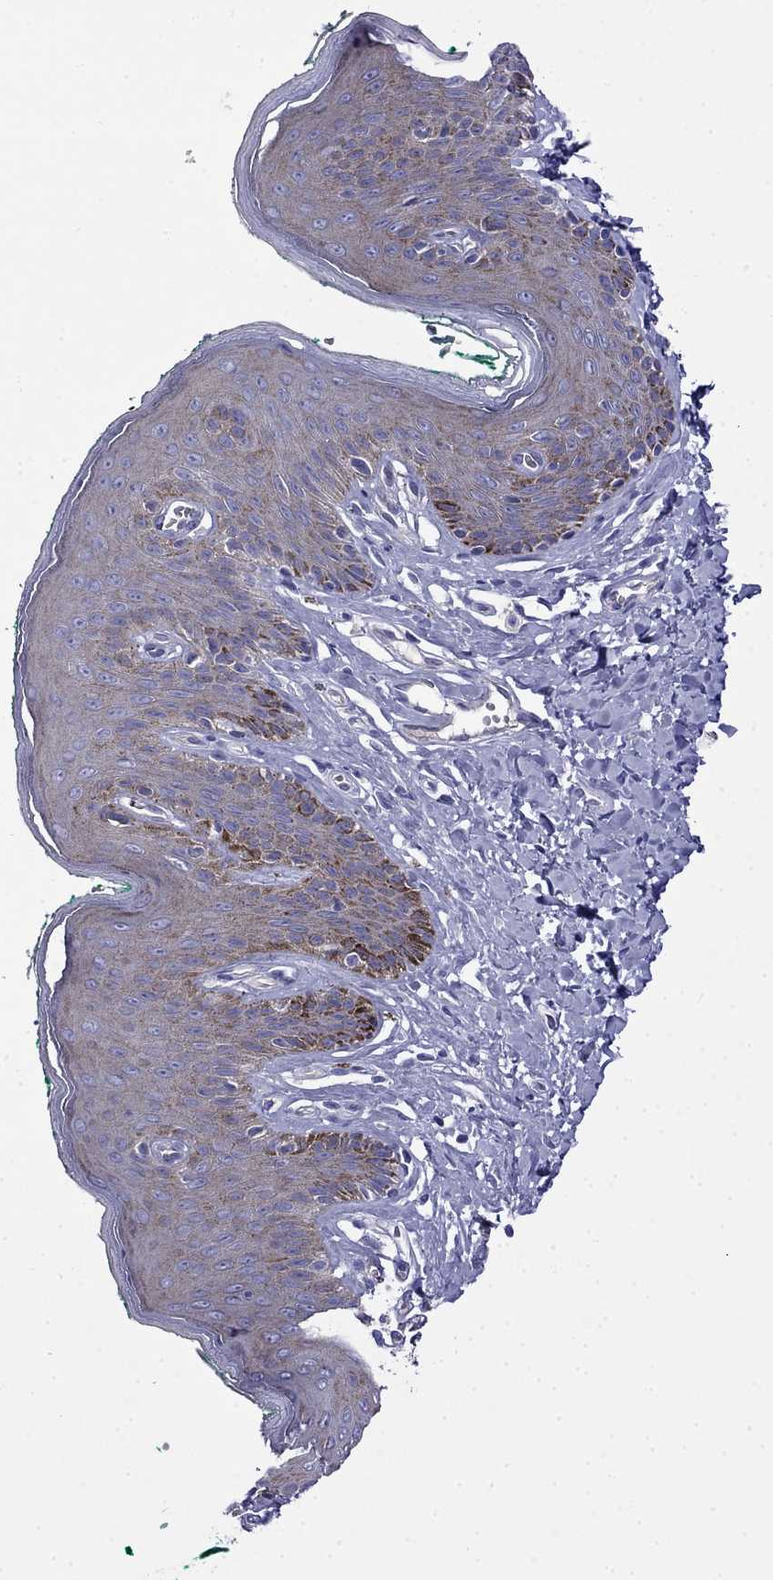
{"staining": {"intensity": "moderate", "quantity": "<25%", "location": "cytoplasmic/membranous"}, "tissue": "skin", "cell_type": "Epidermal cells", "image_type": "normal", "snomed": [{"axis": "morphology", "description": "Normal tissue, NOS"}, {"axis": "topography", "description": "Vulva"}], "caption": "This is a histology image of IHC staining of unremarkable skin, which shows moderate staining in the cytoplasmic/membranous of epidermal cells.", "gene": "PRR18", "patient": {"sex": "female", "age": 66}}